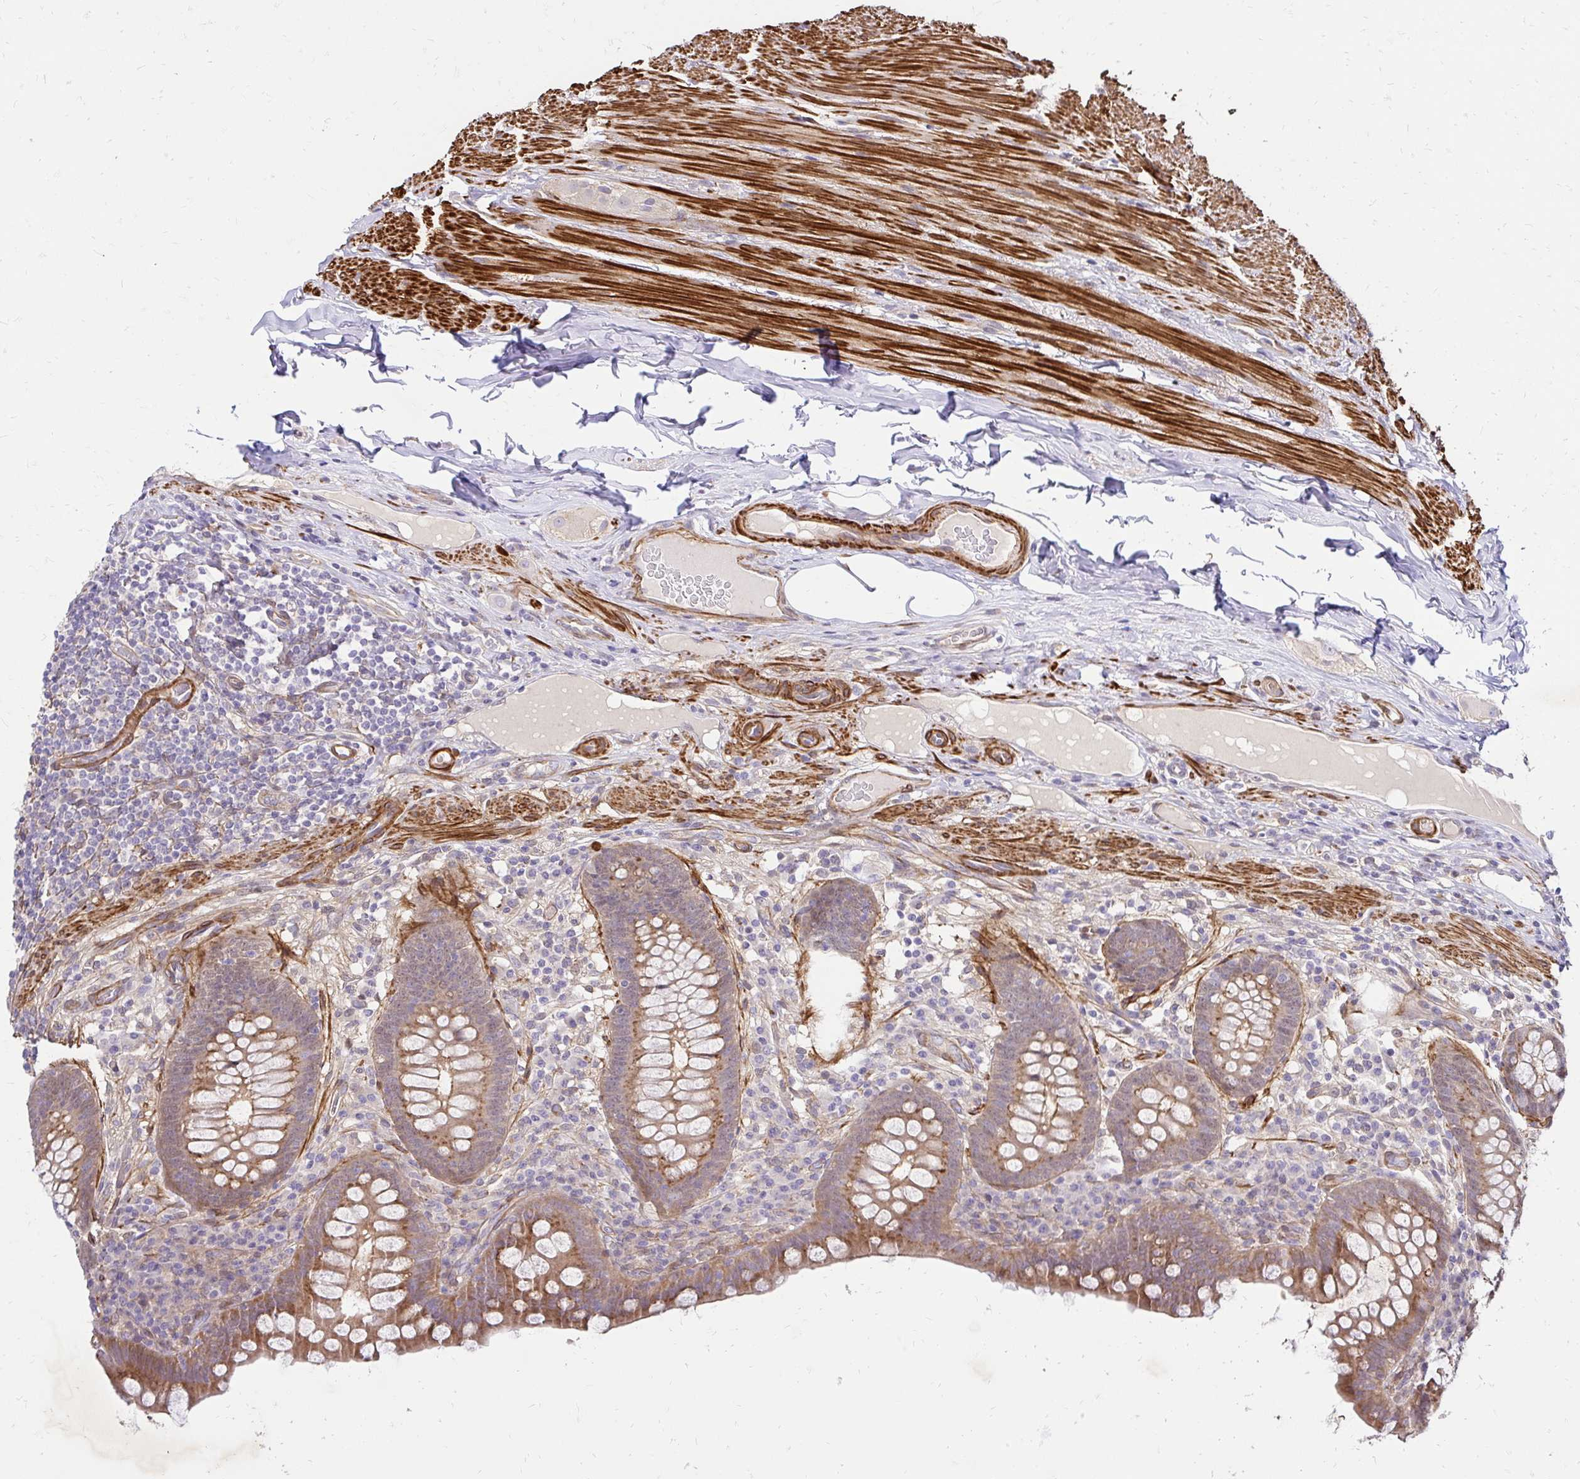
{"staining": {"intensity": "moderate", "quantity": ">75%", "location": "cytoplasmic/membranous"}, "tissue": "appendix", "cell_type": "Glandular cells", "image_type": "normal", "snomed": [{"axis": "morphology", "description": "Normal tissue, NOS"}, {"axis": "topography", "description": "Appendix"}], "caption": "Protein expression analysis of normal appendix reveals moderate cytoplasmic/membranous staining in about >75% of glandular cells. The protein of interest is stained brown, and the nuclei are stained in blue (DAB IHC with brightfield microscopy, high magnification).", "gene": "YAP1", "patient": {"sex": "male", "age": 71}}